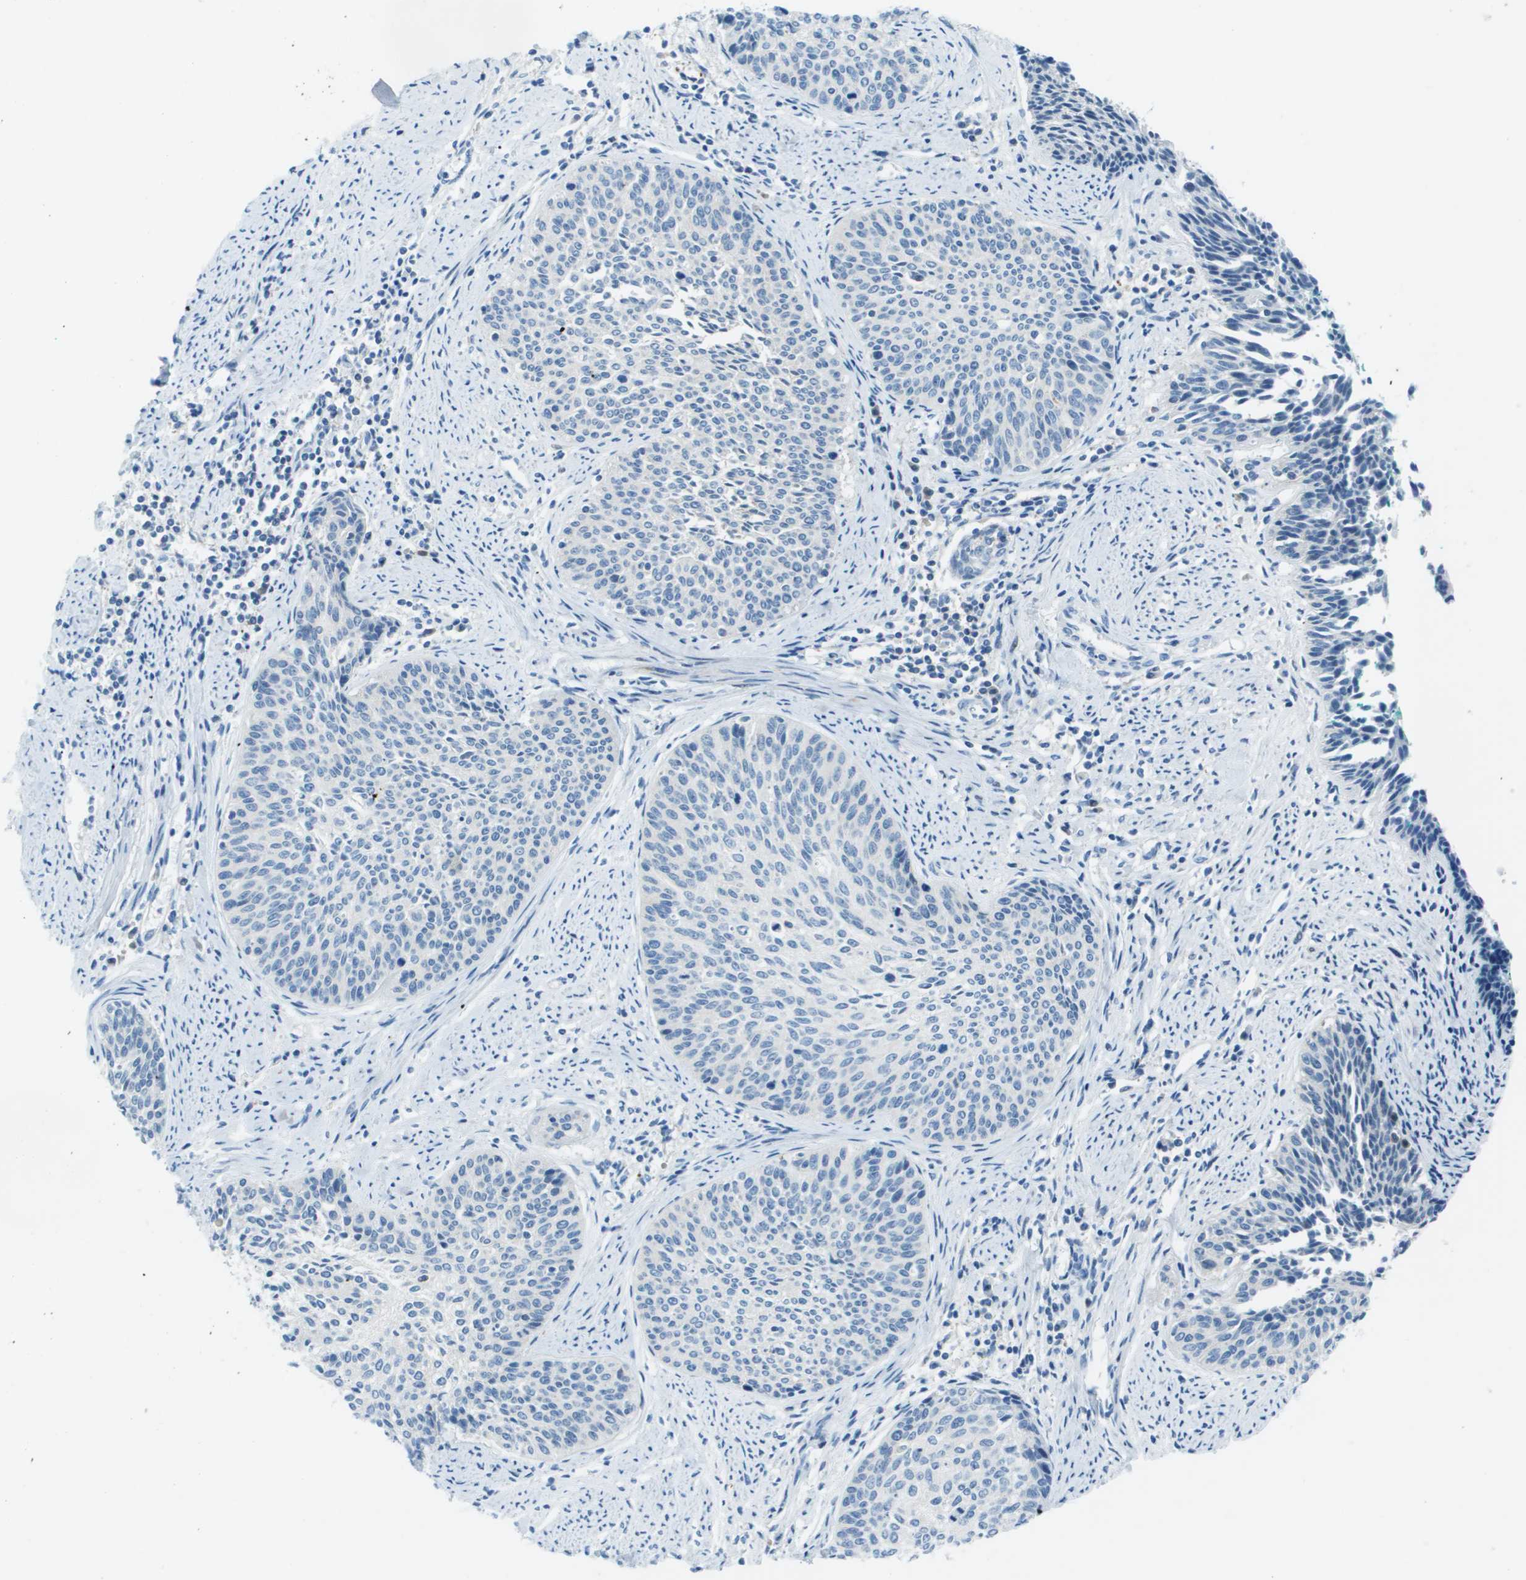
{"staining": {"intensity": "negative", "quantity": "none", "location": "none"}, "tissue": "cervical cancer", "cell_type": "Tumor cells", "image_type": "cancer", "snomed": [{"axis": "morphology", "description": "Squamous cell carcinoma, NOS"}, {"axis": "topography", "description": "Cervix"}], "caption": "Immunohistochemical staining of cervical cancer (squamous cell carcinoma) displays no significant staining in tumor cells.", "gene": "STIP1", "patient": {"sex": "female", "age": 55}}